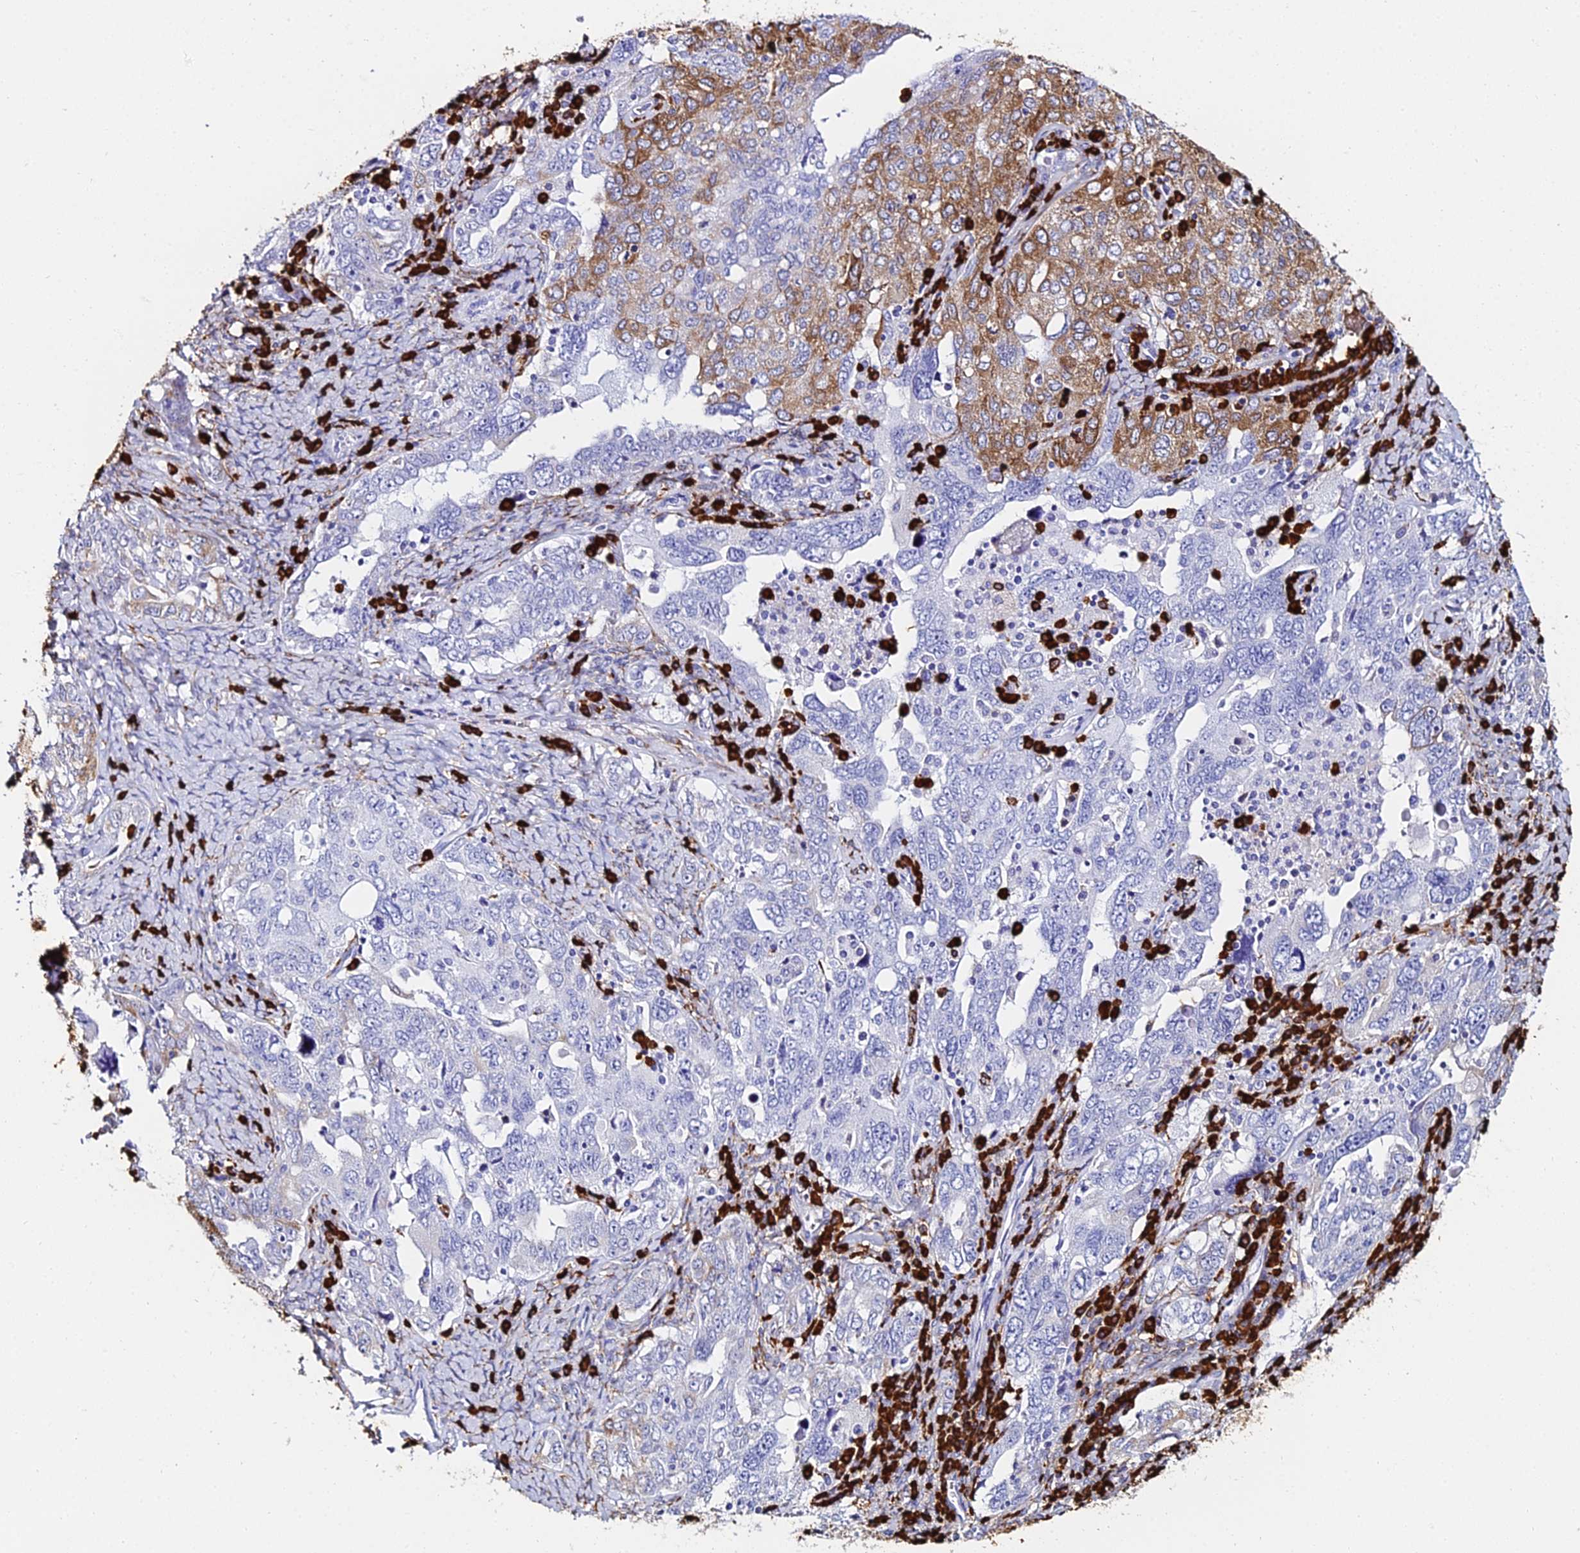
{"staining": {"intensity": "moderate", "quantity": "<25%", "location": "cytoplasmic/membranous"}, "tissue": "ovarian cancer", "cell_type": "Tumor cells", "image_type": "cancer", "snomed": [{"axis": "morphology", "description": "Carcinoma, endometroid"}, {"axis": "topography", "description": "Ovary"}], "caption": "Ovarian cancer tissue shows moderate cytoplasmic/membranous expression in about <25% of tumor cells, visualized by immunohistochemistry.", "gene": "TXNDC5", "patient": {"sex": "female", "age": 62}}